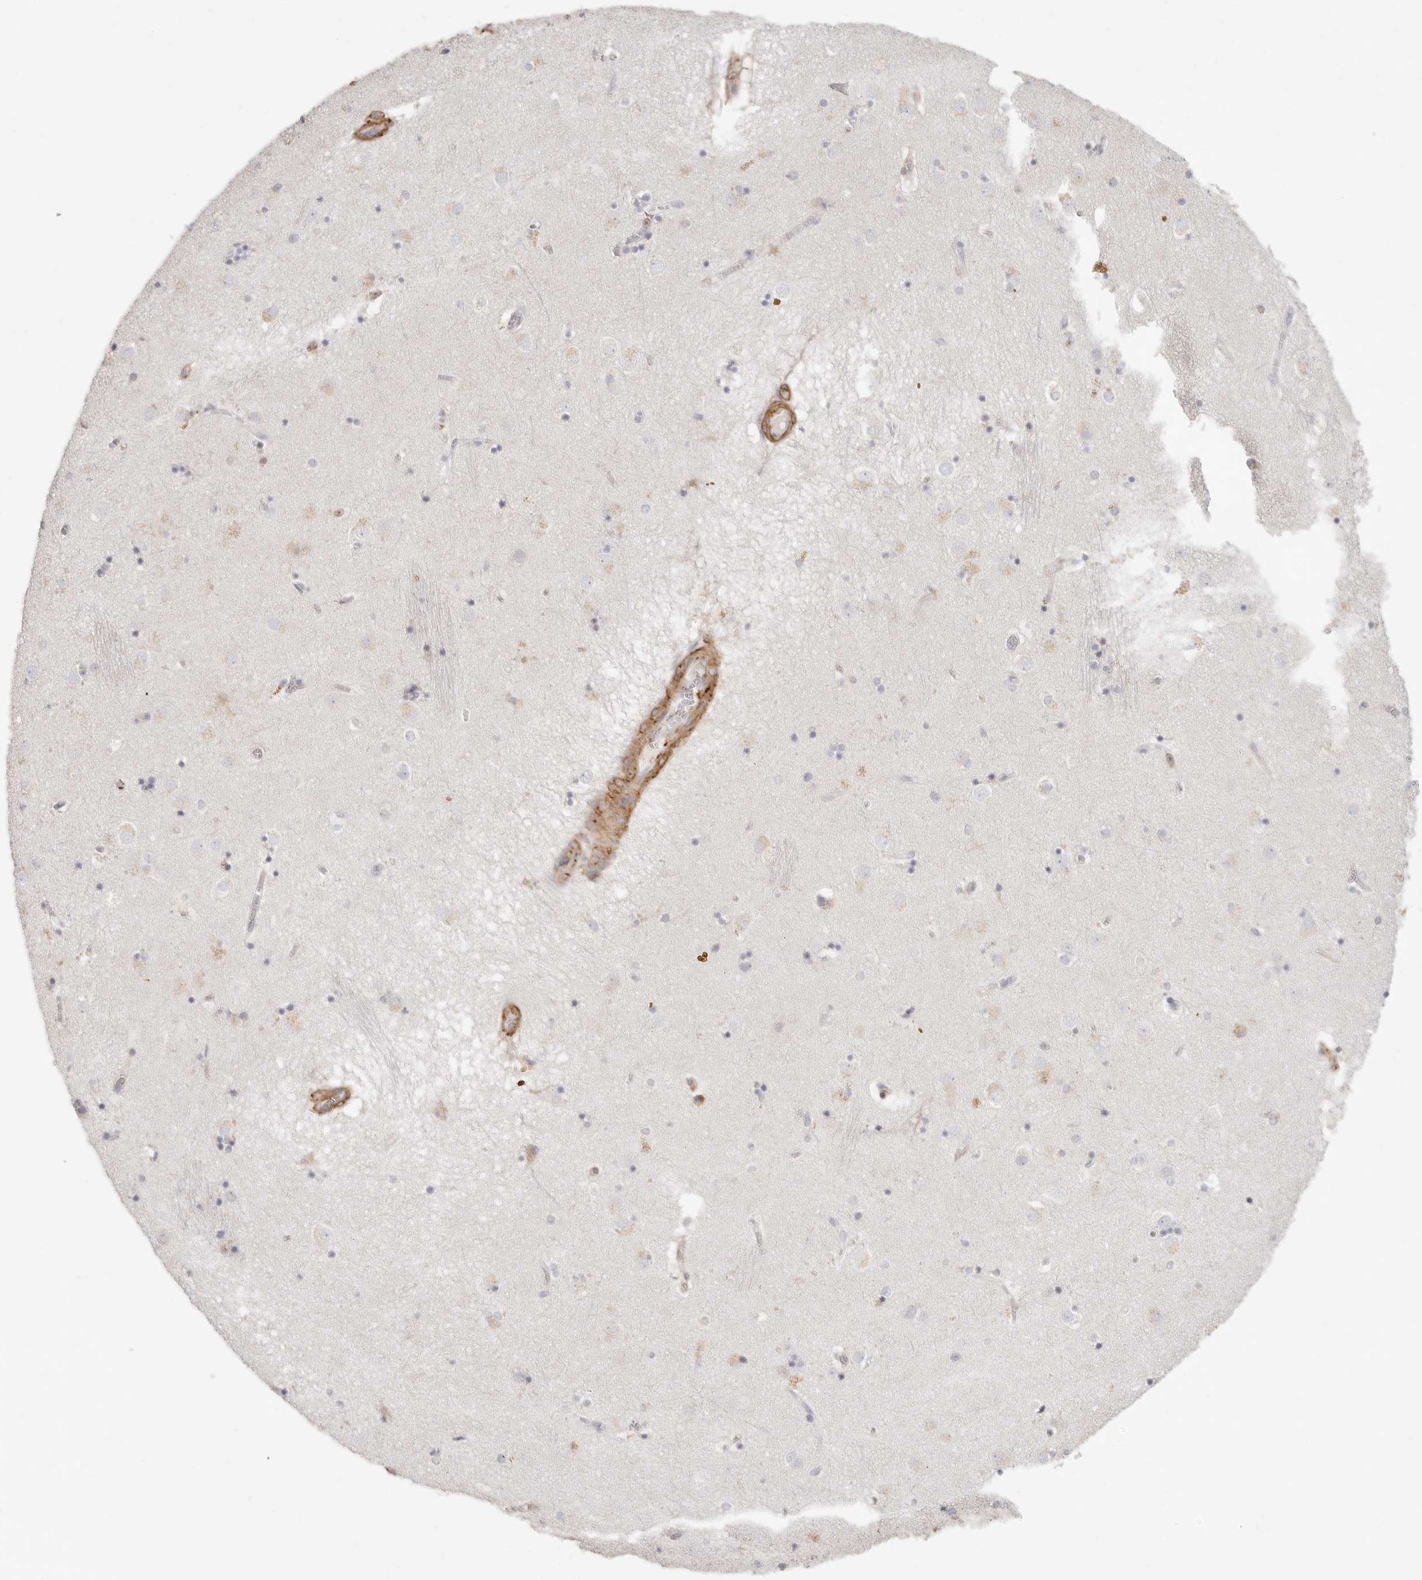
{"staining": {"intensity": "weak", "quantity": "<25%", "location": "cytoplasmic/membranous"}, "tissue": "caudate", "cell_type": "Glial cells", "image_type": "normal", "snomed": [{"axis": "morphology", "description": "Normal tissue, NOS"}, {"axis": "topography", "description": "Lateral ventricle wall"}], "caption": "Image shows no protein expression in glial cells of benign caudate.", "gene": "NIBAN1", "patient": {"sex": "male", "age": 70}}